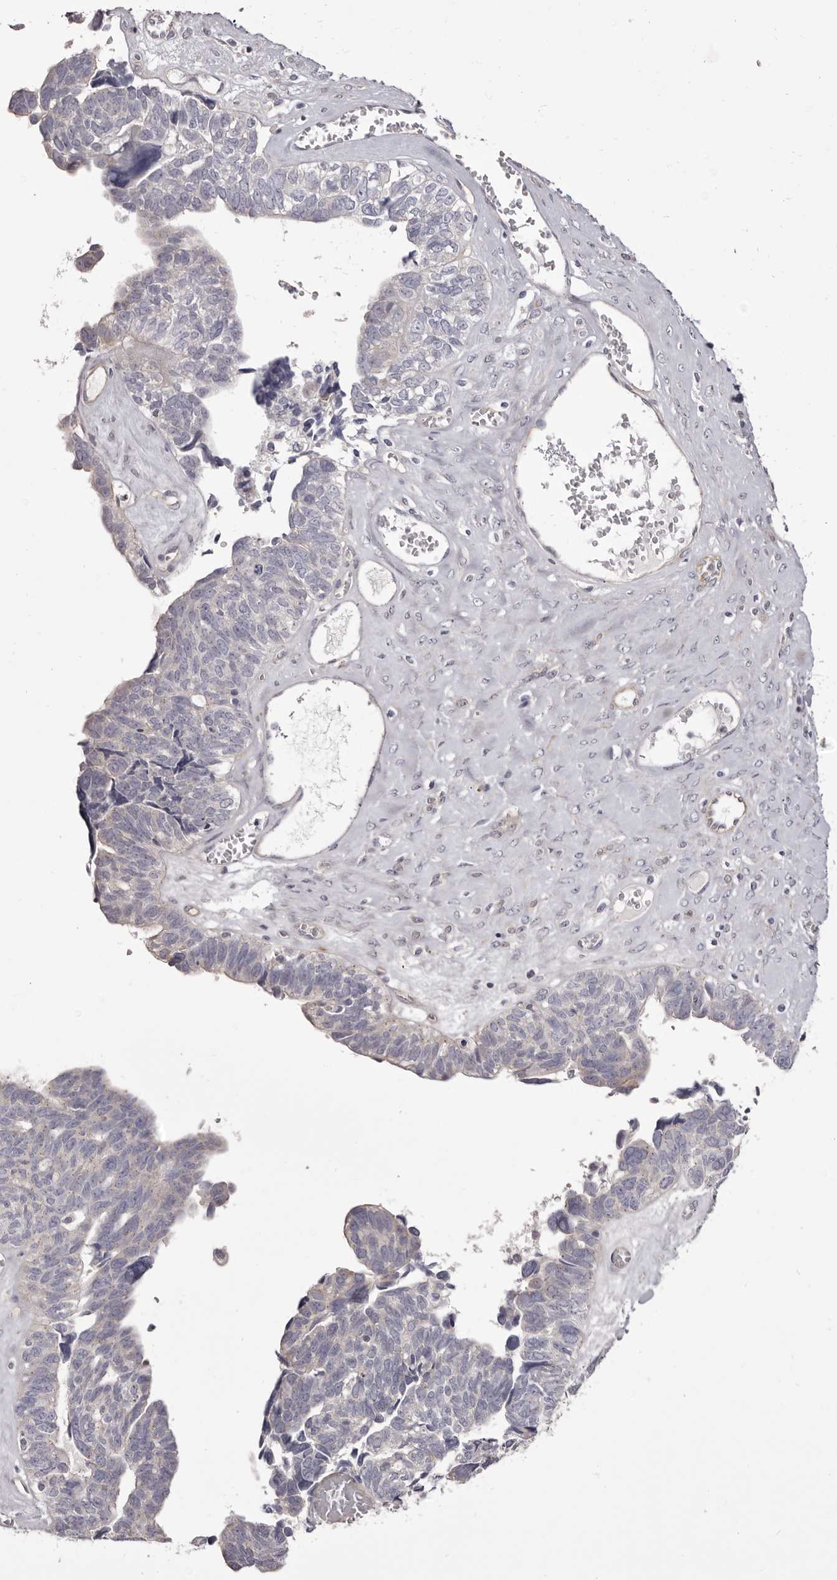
{"staining": {"intensity": "negative", "quantity": "none", "location": "none"}, "tissue": "ovarian cancer", "cell_type": "Tumor cells", "image_type": "cancer", "snomed": [{"axis": "morphology", "description": "Cystadenocarcinoma, serous, NOS"}, {"axis": "topography", "description": "Ovary"}], "caption": "Immunohistochemistry (IHC) of serous cystadenocarcinoma (ovarian) demonstrates no expression in tumor cells. The staining is performed using DAB (3,3'-diaminobenzidine) brown chromogen with nuclei counter-stained in using hematoxylin.", "gene": "PEG10", "patient": {"sex": "female", "age": 79}}